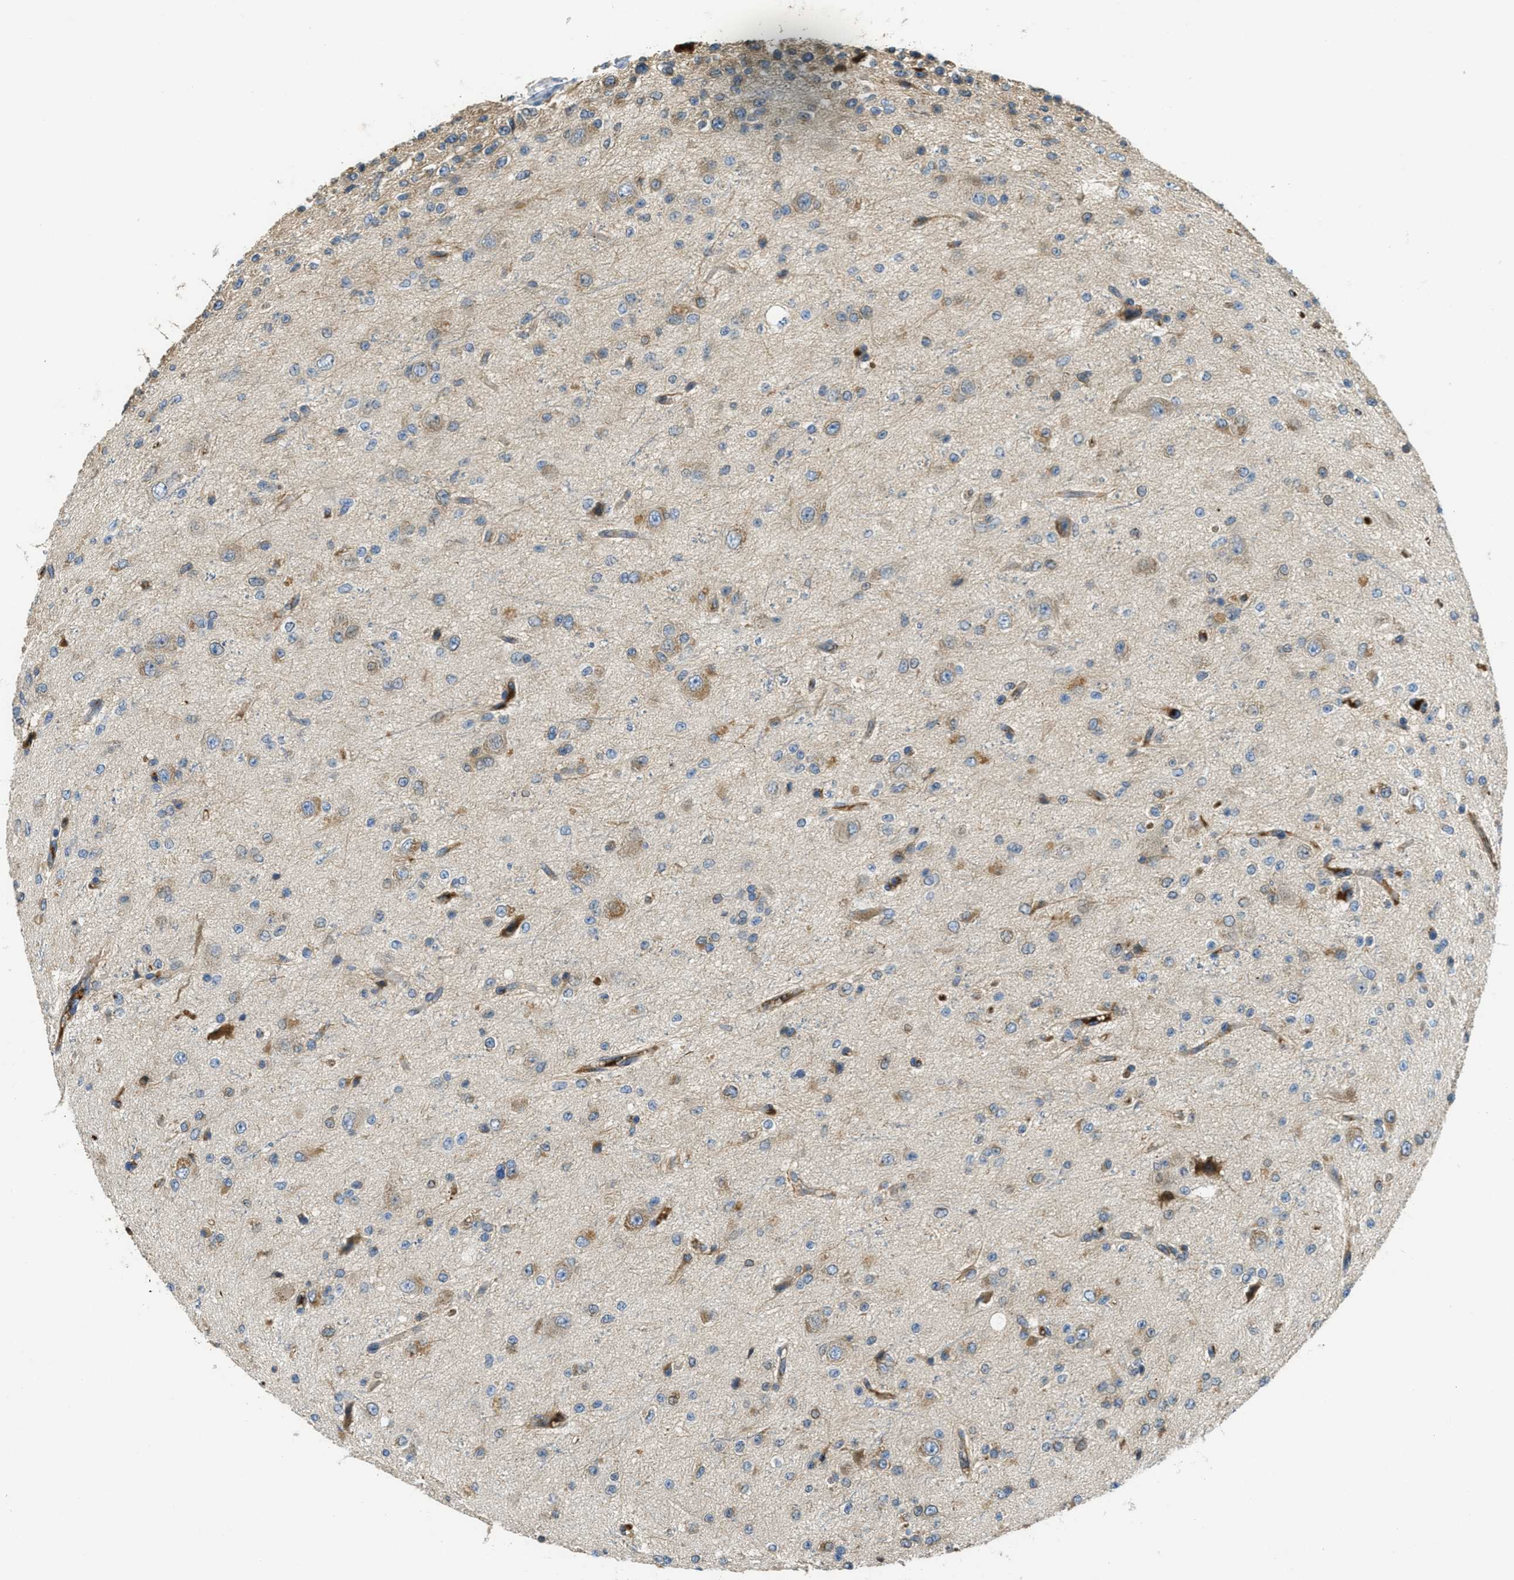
{"staining": {"intensity": "moderate", "quantity": "<25%", "location": "cytoplasmic/membranous"}, "tissue": "glioma", "cell_type": "Tumor cells", "image_type": "cancer", "snomed": [{"axis": "morphology", "description": "Glioma, malignant, High grade"}, {"axis": "topography", "description": "pancreas cauda"}], "caption": "About <25% of tumor cells in human malignant glioma (high-grade) demonstrate moderate cytoplasmic/membranous protein positivity as visualized by brown immunohistochemical staining.", "gene": "MPDU1", "patient": {"sex": "male", "age": 60}}